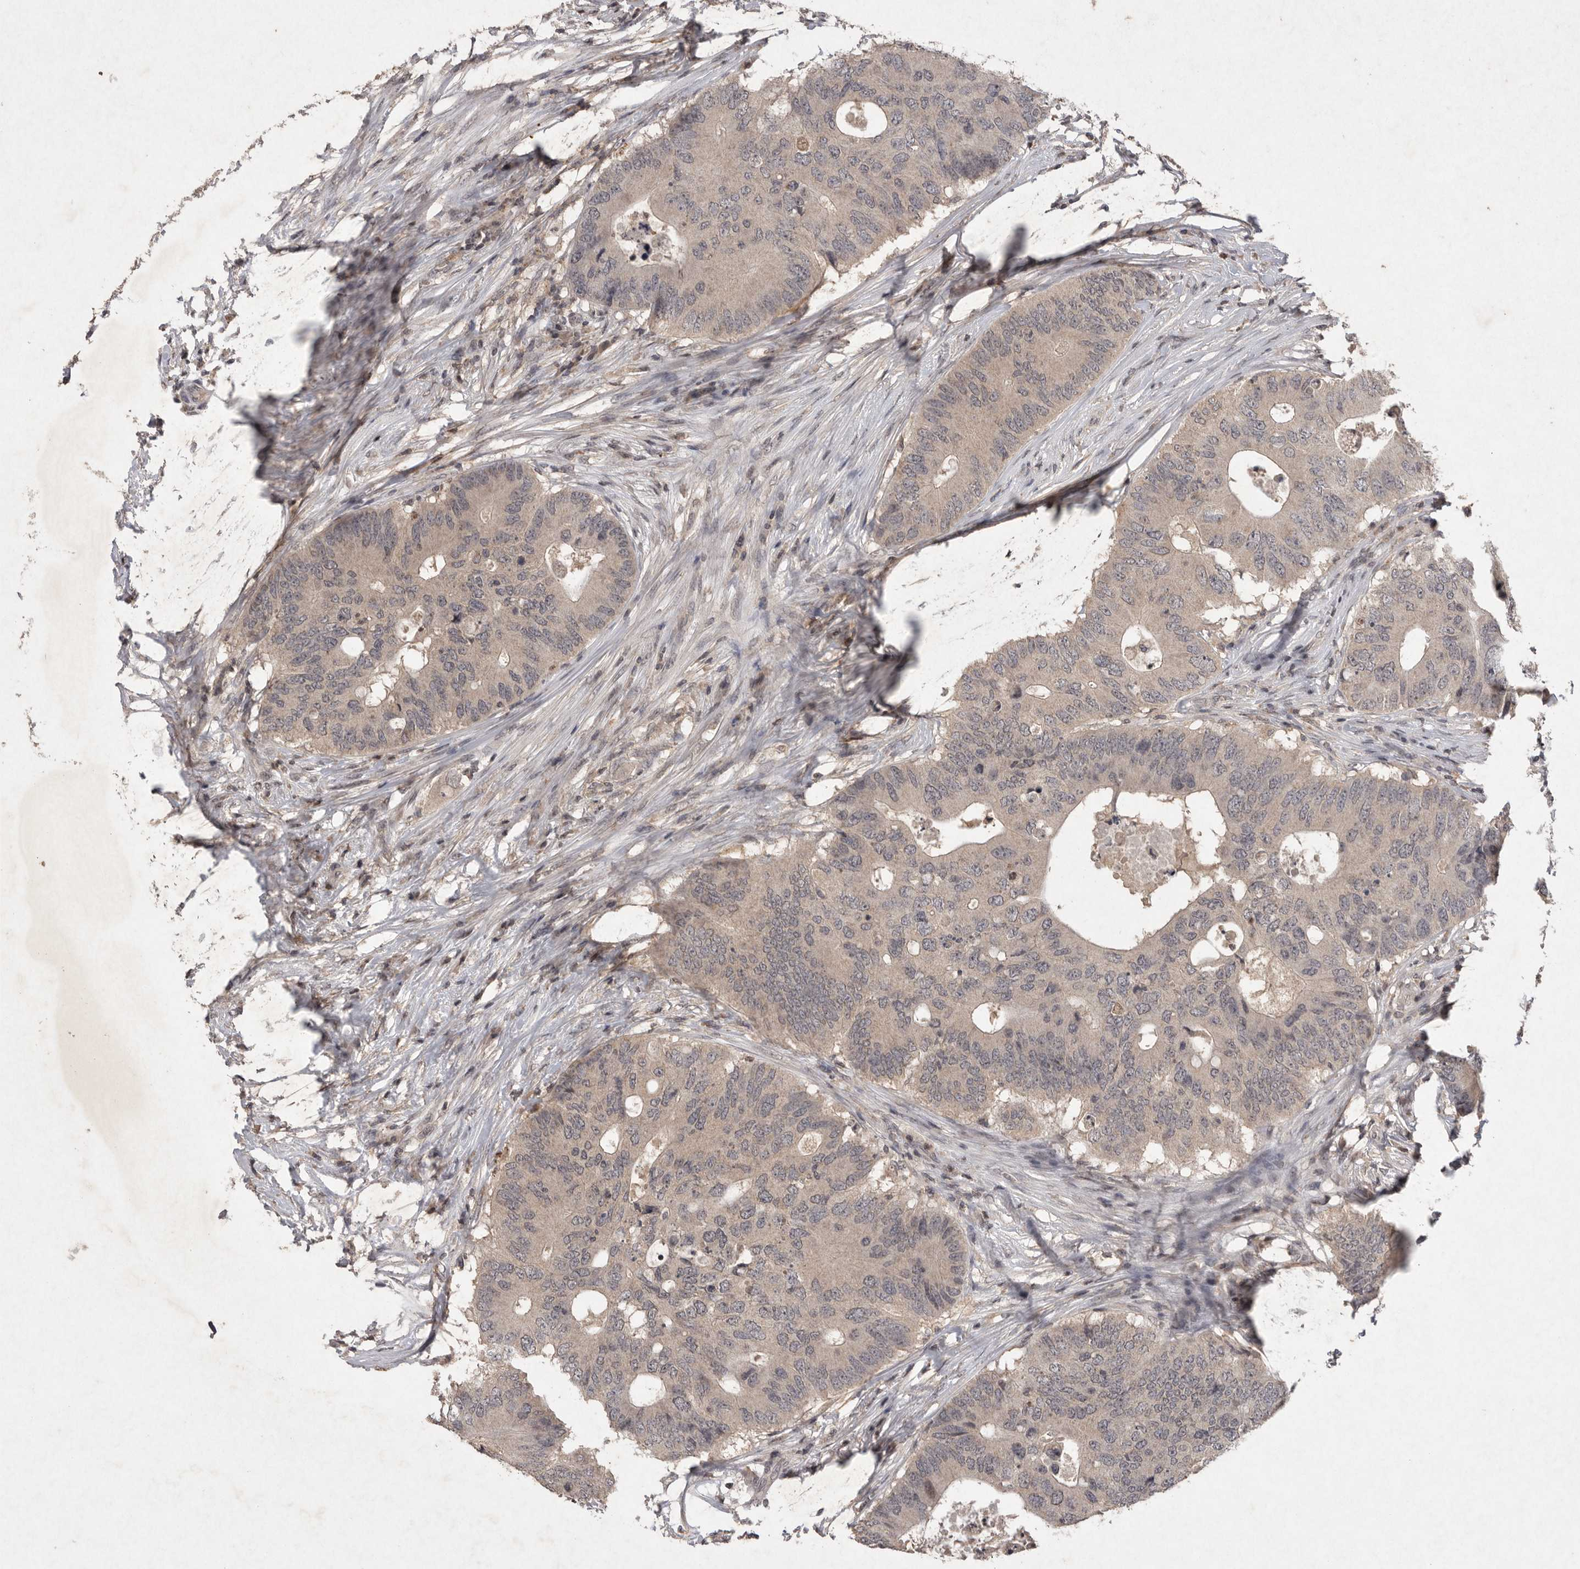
{"staining": {"intensity": "negative", "quantity": "none", "location": "none"}, "tissue": "colorectal cancer", "cell_type": "Tumor cells", "image_type": "cancer", "snomed": [{"axis": "morphology", "description": "Adenocarcinoma, NOS"}, {"axis": "topography", "description": "Colon"}], "caption": "High magnification brightfield microscopy of colorectal adenocarcinoma stained with DAB (brown) and counterstained with hematoxylin (blue): tumor cells show no significant expression.", "gene": "APLNR", "patient": {"sex": "male", "age": 71}}